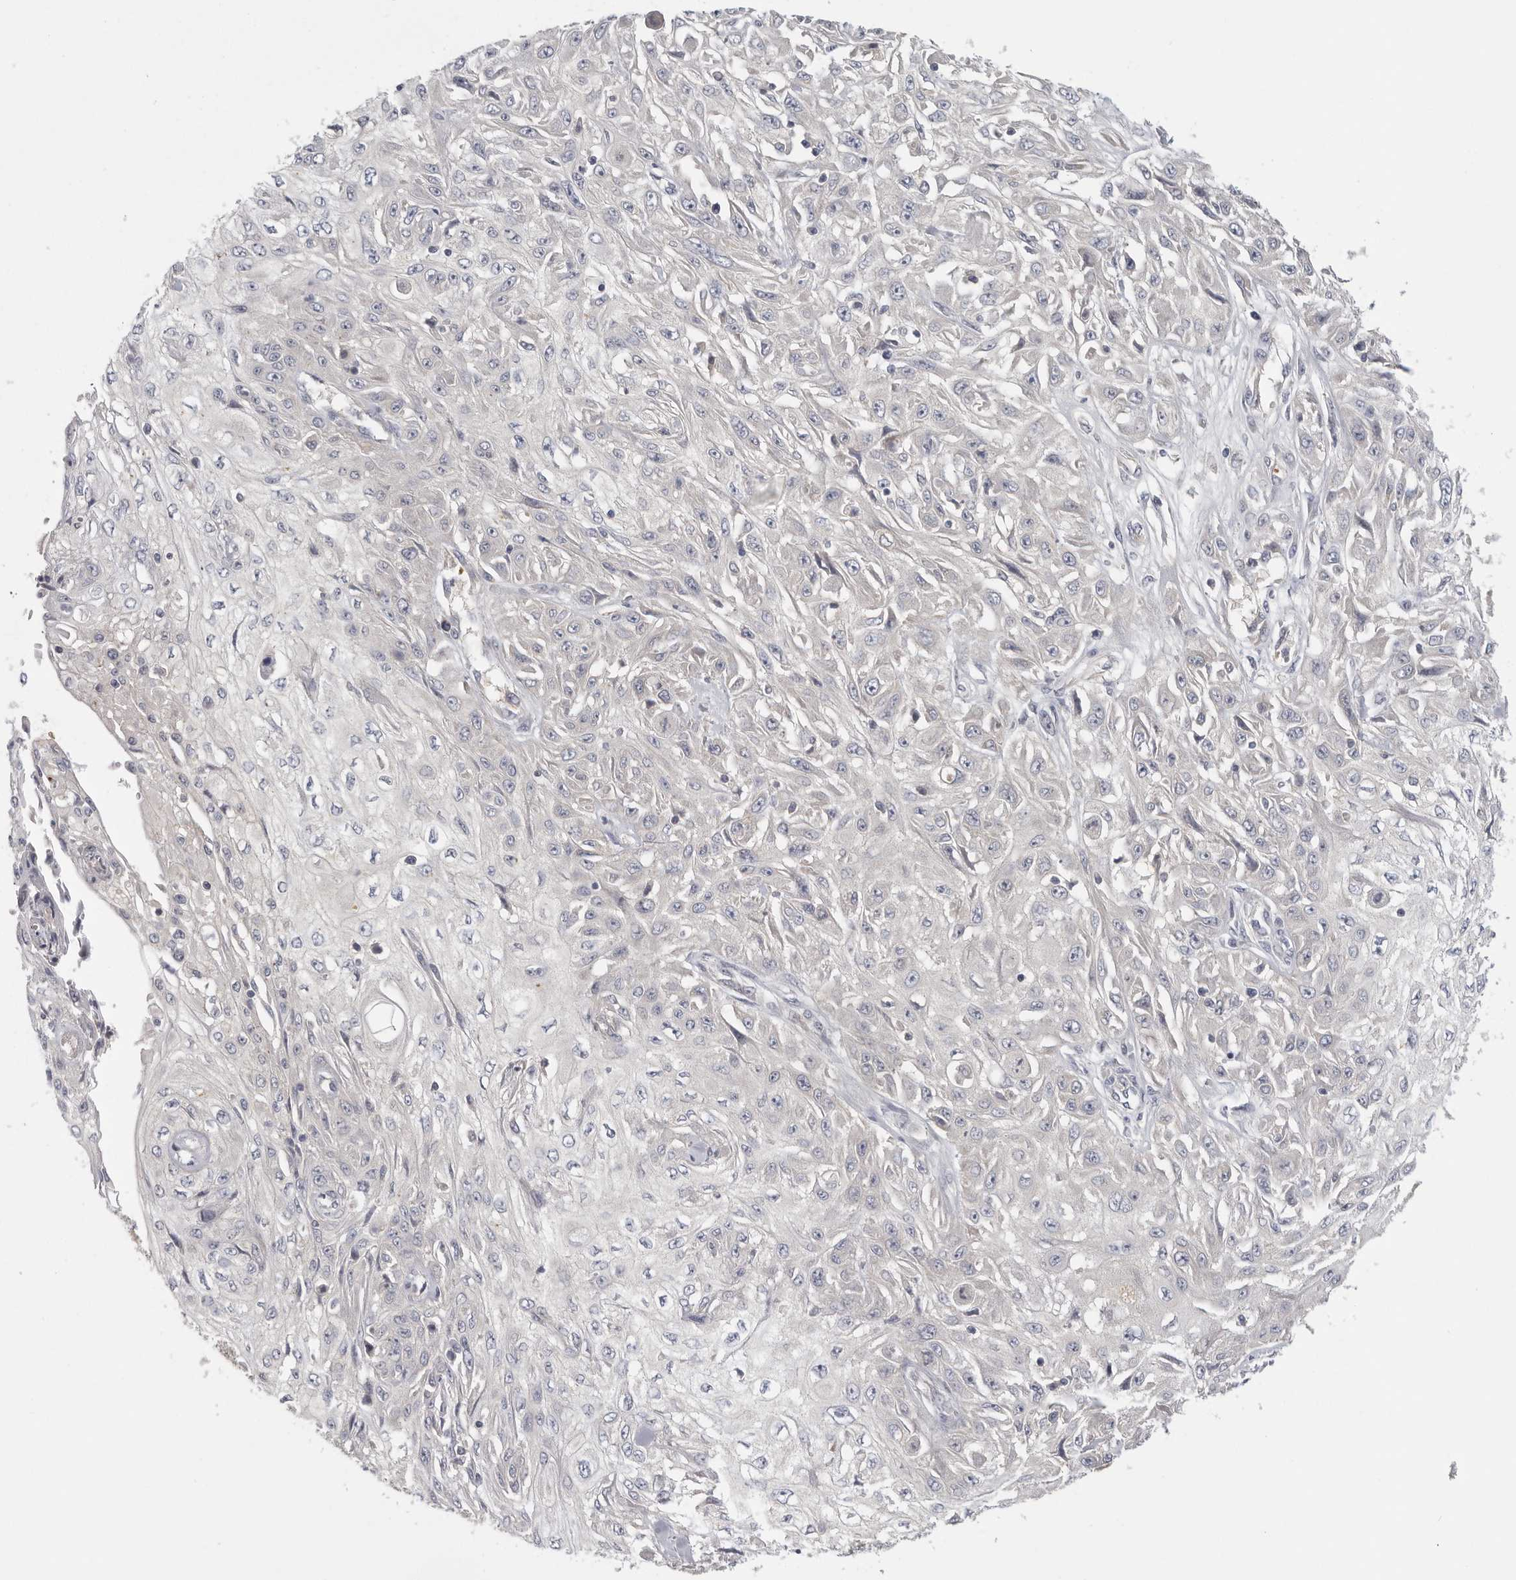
{"staining": {"intensity": "negative", "quantity": "none", "location": "none"}, "tissue": "skin cancer", "cell_type": "Tumor cells", "image_type": "cancer", "snomed": [{"axis": "morphology", "description": "Squamous cell carcinoma, NOS"}, {"axis": "morphology", "description": "Squamous cell carcinoma, metastatic, NOS"}, {"axis": "topography", "description": "Skin"}, {"axis": "topography", "description": "Lymph node"}], "caption": "Tumor cells are negative for brown protein staining in skin metastatic squamous cell carcinoma.", "gene": "CFAP298", "patient": {"sex": "male", "age": 75}}